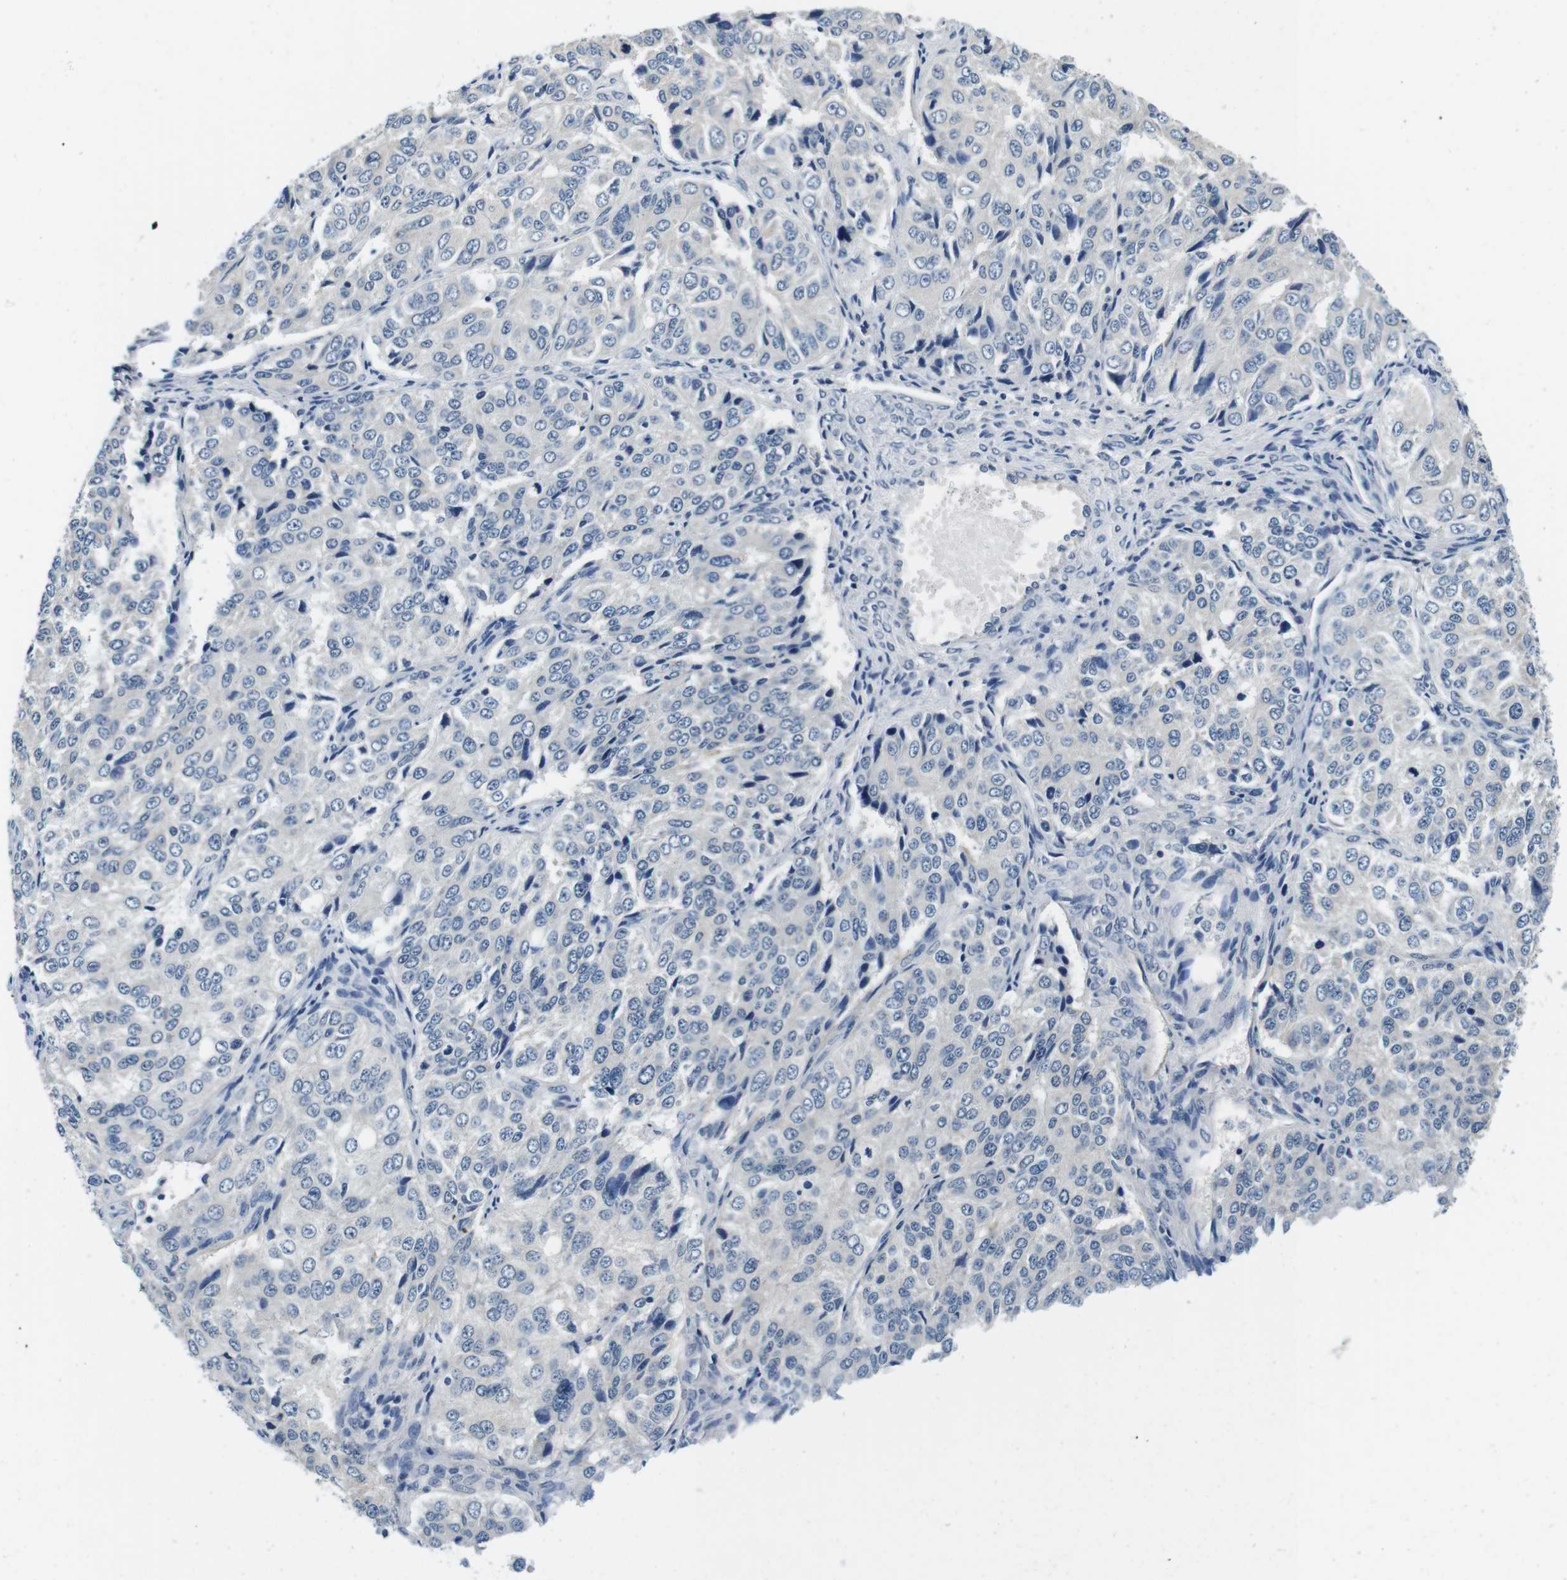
{"staining": {"intensity": "negative", "quantity": "none", "location": "none"}, "tissue": "ovarian cancer", "cell_type": "Tumor cells", "image_type": "cancer", "snomed": [{"axis": "morphology", "description": "Carcinoma, endometroid"}, {"axis": "topography", "description": "Ovary"}], "caption": "There is no significant positivity in tumor cells of endometroid carcinoma (ovarian).", "gene": "DTNA", "patient": {"sex": "female", "age": 51}}